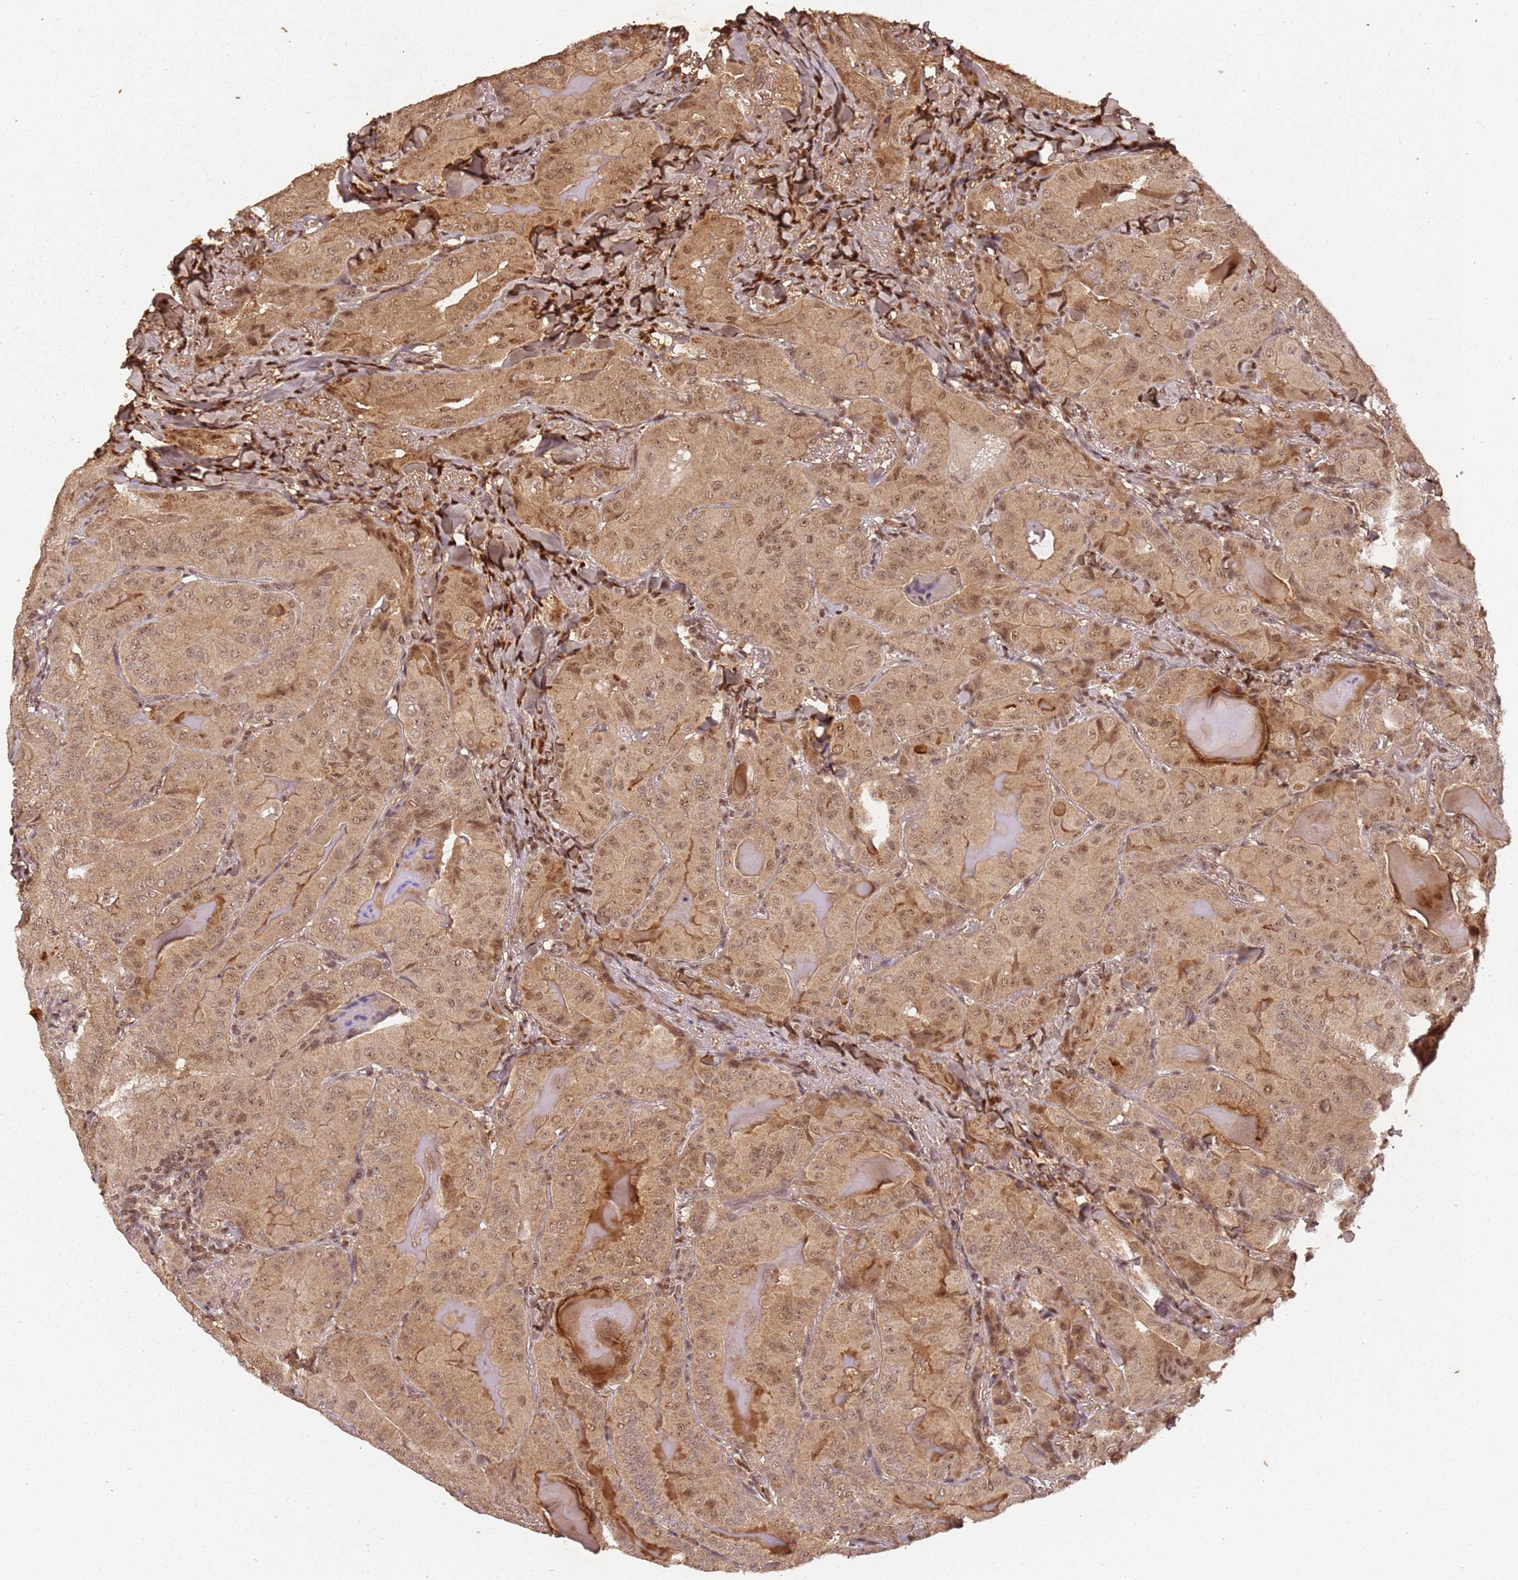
{"staining": {"intensity": "moderate", "quantity": ">75%", "location": "cytoplasmic/membranous,nuclear"}, "tissue": "thyroid cancer", "cell_type": "Tumor cells", "image_type": "cancer", "snomed": [{"axis": "morphology", "description": "Papillary adenocarcinoma, NOS"}, {"axis": "topography", "description": "Thyroid gland"}], "caption": "Immunohistochemical staining of human thyroid cancer (papillary adenocarcinoma) demonstrates medium levels of moderate cytoplasmic/membranous and nuclear staining in about >75% of tumor cells. (Brightfield microscopy of DAB IHC at high magnification).", "gene": "COL1A2", "patient": {"sex": "female", "age": 68}}